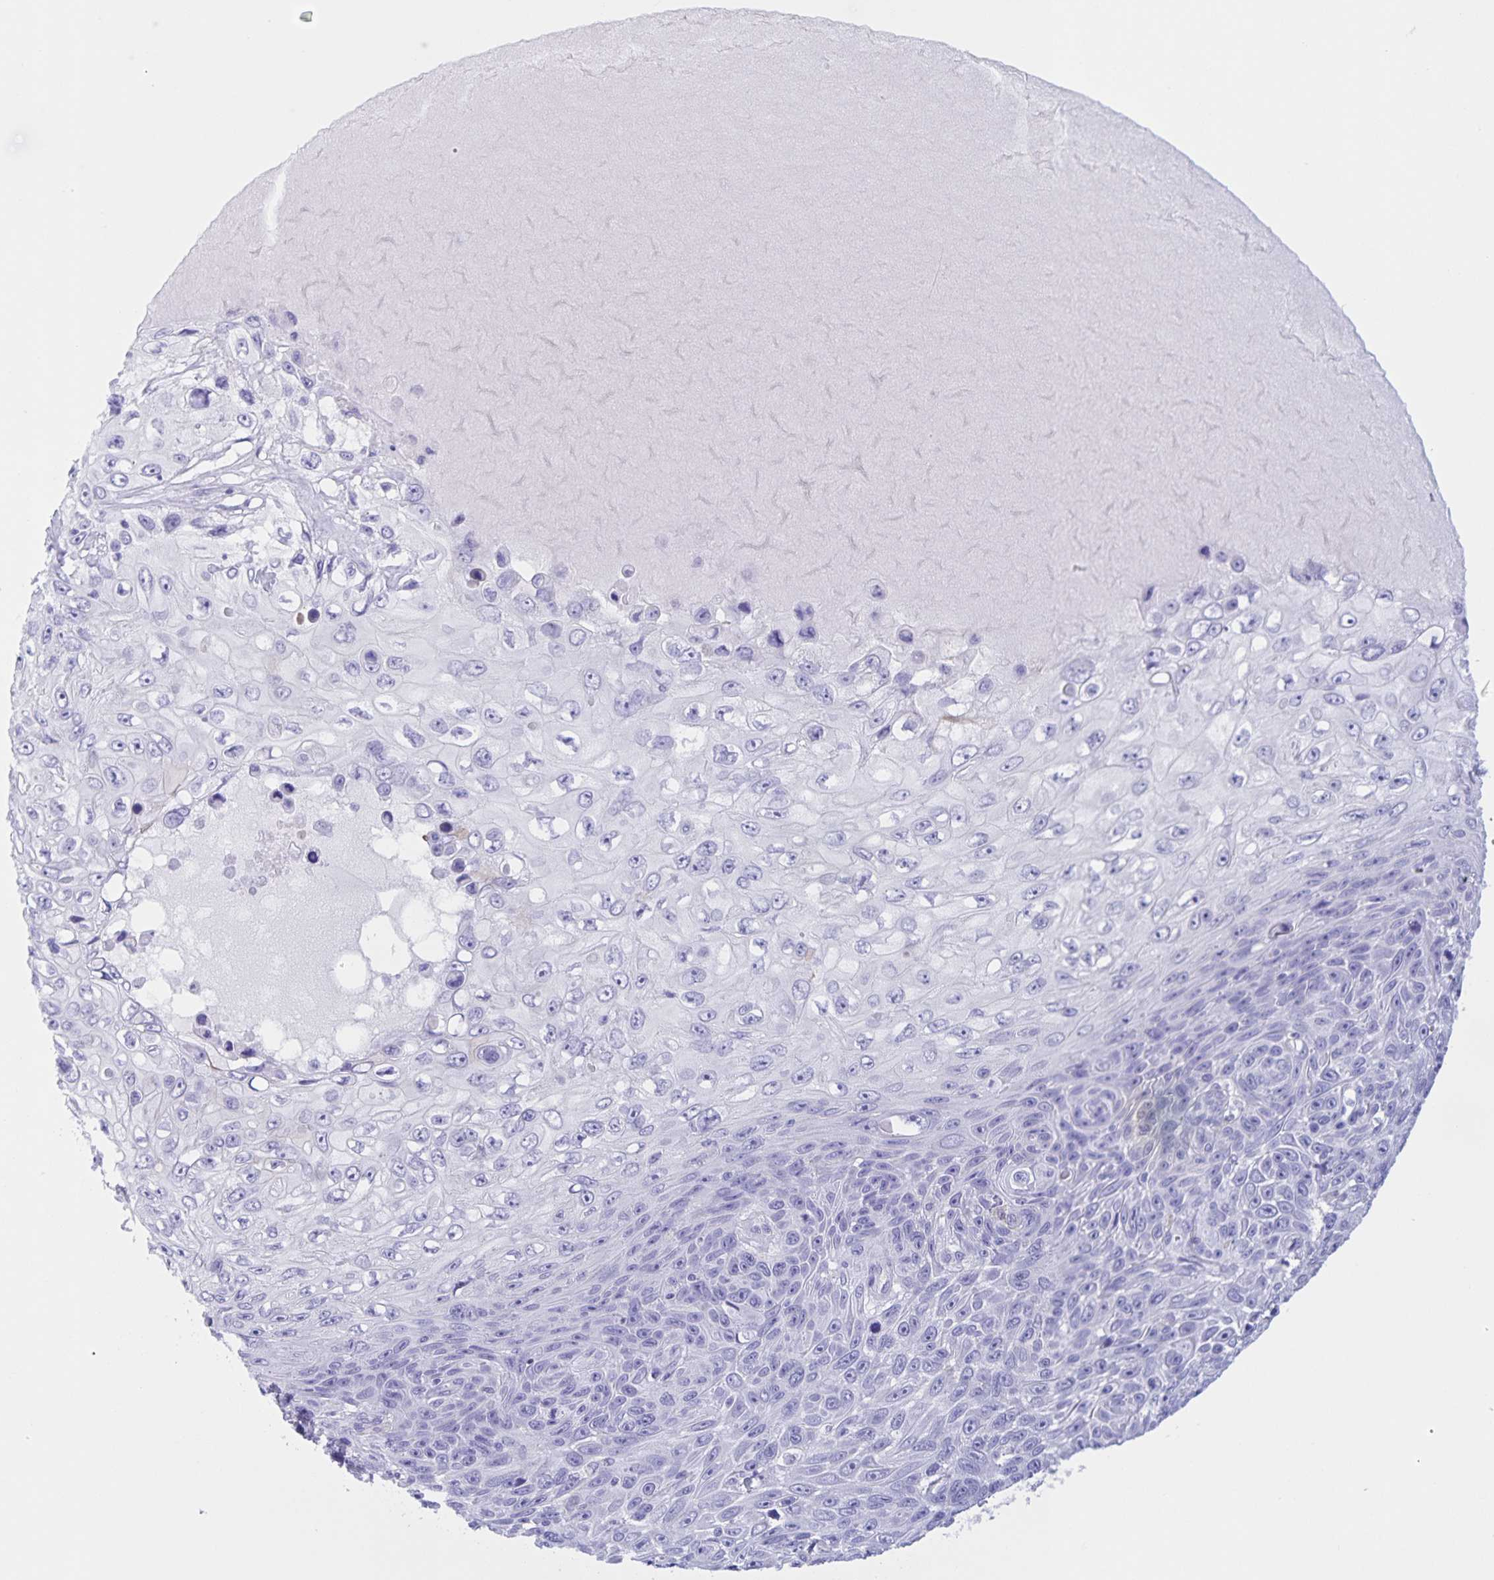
{"staining": {"intensity": "negative", "quantity": "none", "location": "none"}, "tissue": "skin cancer", "cell_type": "Tumor cells", "image_type": "cancer", "snomed": [{"axis": "morphology", "description": "Squamous cell carcinoma, NOS"}, {"axis": "topography", "description": "Skin"}], "caption": "A high-resolution photomicrograph shows immunohistochemistry (IHC) staining of skin squamous cell carcinoma, which shows no significant positivity in tumor cells.", "gene": "TGIF2LX", "patient": {"sex": "male", "age": 82}}